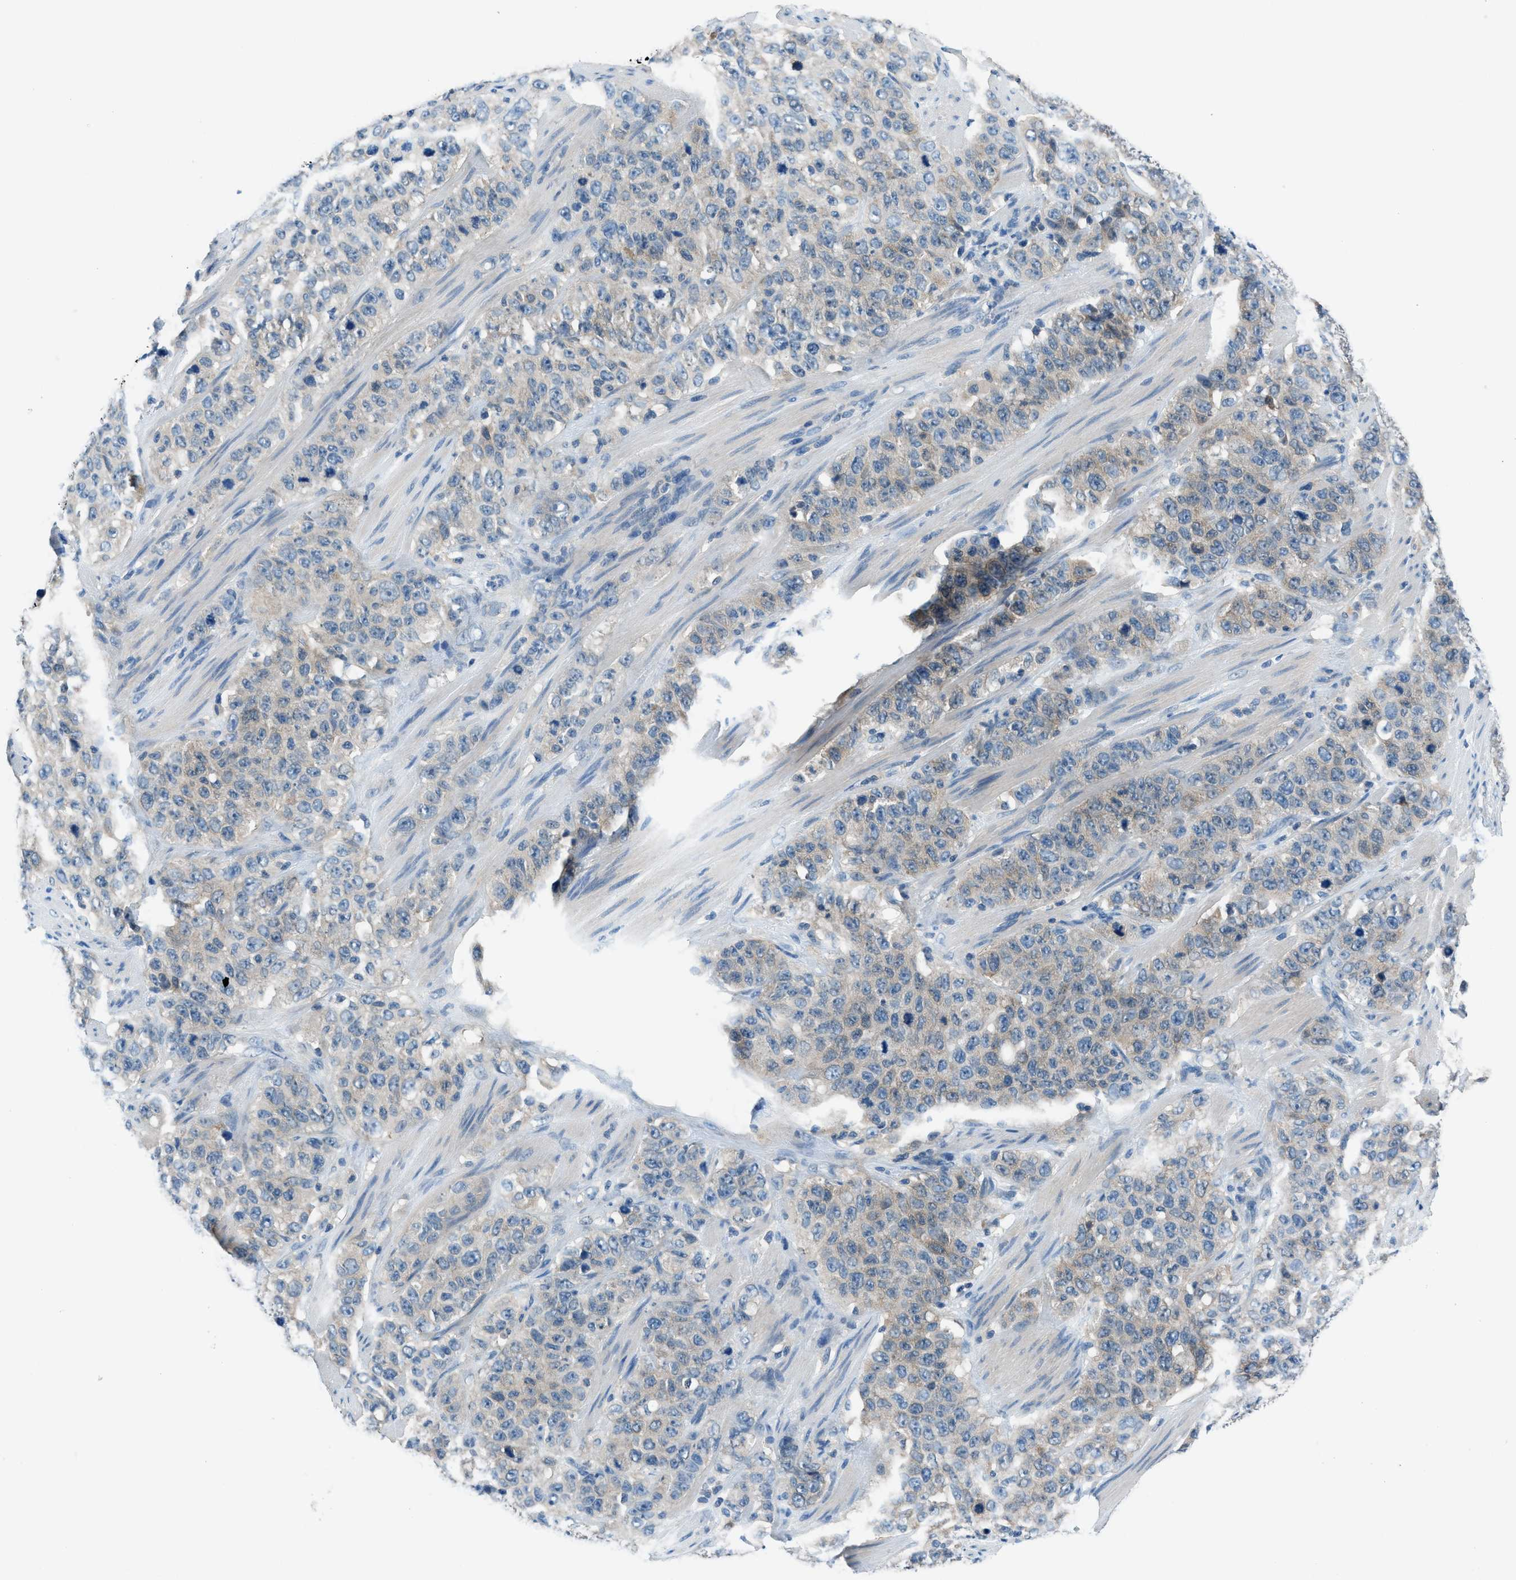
{"staining": {"intensity": "weak", "quantity": "<25%", "location": "cytoplasmic/membranous"}, "tissue": "stomach cancer", "cell_type": "Tumor cells", "image_type": "cancer", "snomed": [{"axis": "morphology", "description": "Adenocarcinoma, NOS"}, {"axis": "topography", "description": "Stomach"}], "caption": "Immunohistochemistry photomicrograph of human stomach adenocarcinoma stained for a protein (brown), which displays no staining in tumor cells.", "gene": "ACP1", "patient": {"sex": "male", "age": 48}}